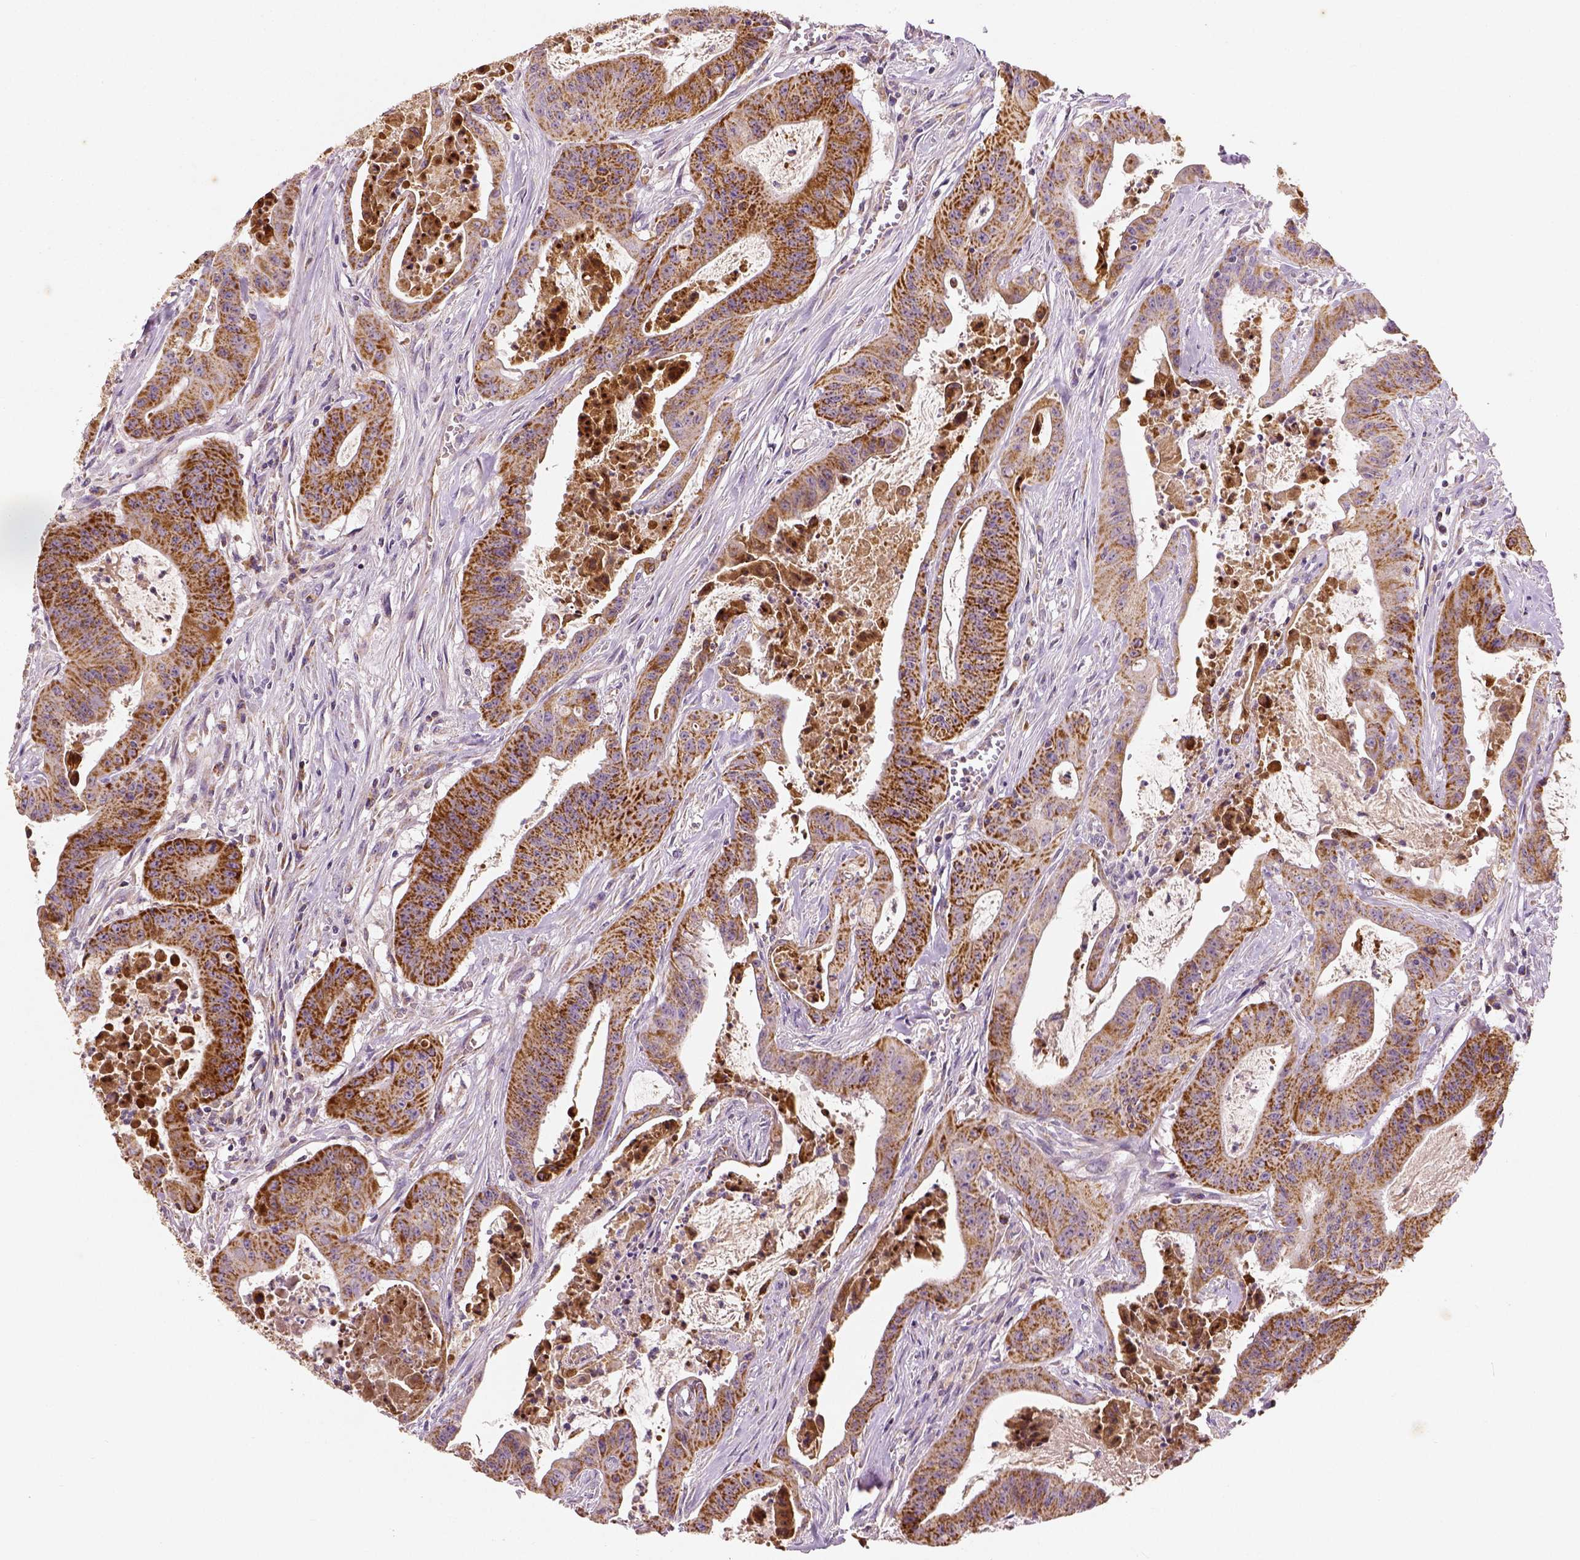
{"staining": {"intensity": "moderate", "quantity": ">75%", "location": "cytoplasmic/membranous"}, "tissue": "colorectal cancer", "cell_type": "Tumor cells", "image_type": "cancer", "snomed": [{"axis": "morphology", "description": "Adenocarcinoma, NOS"}, {"axis": "topography", "description": "Colon"}], "caption": "The photomicrograph shows a brown stain indicating the presence of a protein in the cytoplasmic/membranous of tumor cells in adenocarcinoma (colorectal).", "gene": "PGAM5", "patient": {"sex": "male", "age": 33}}